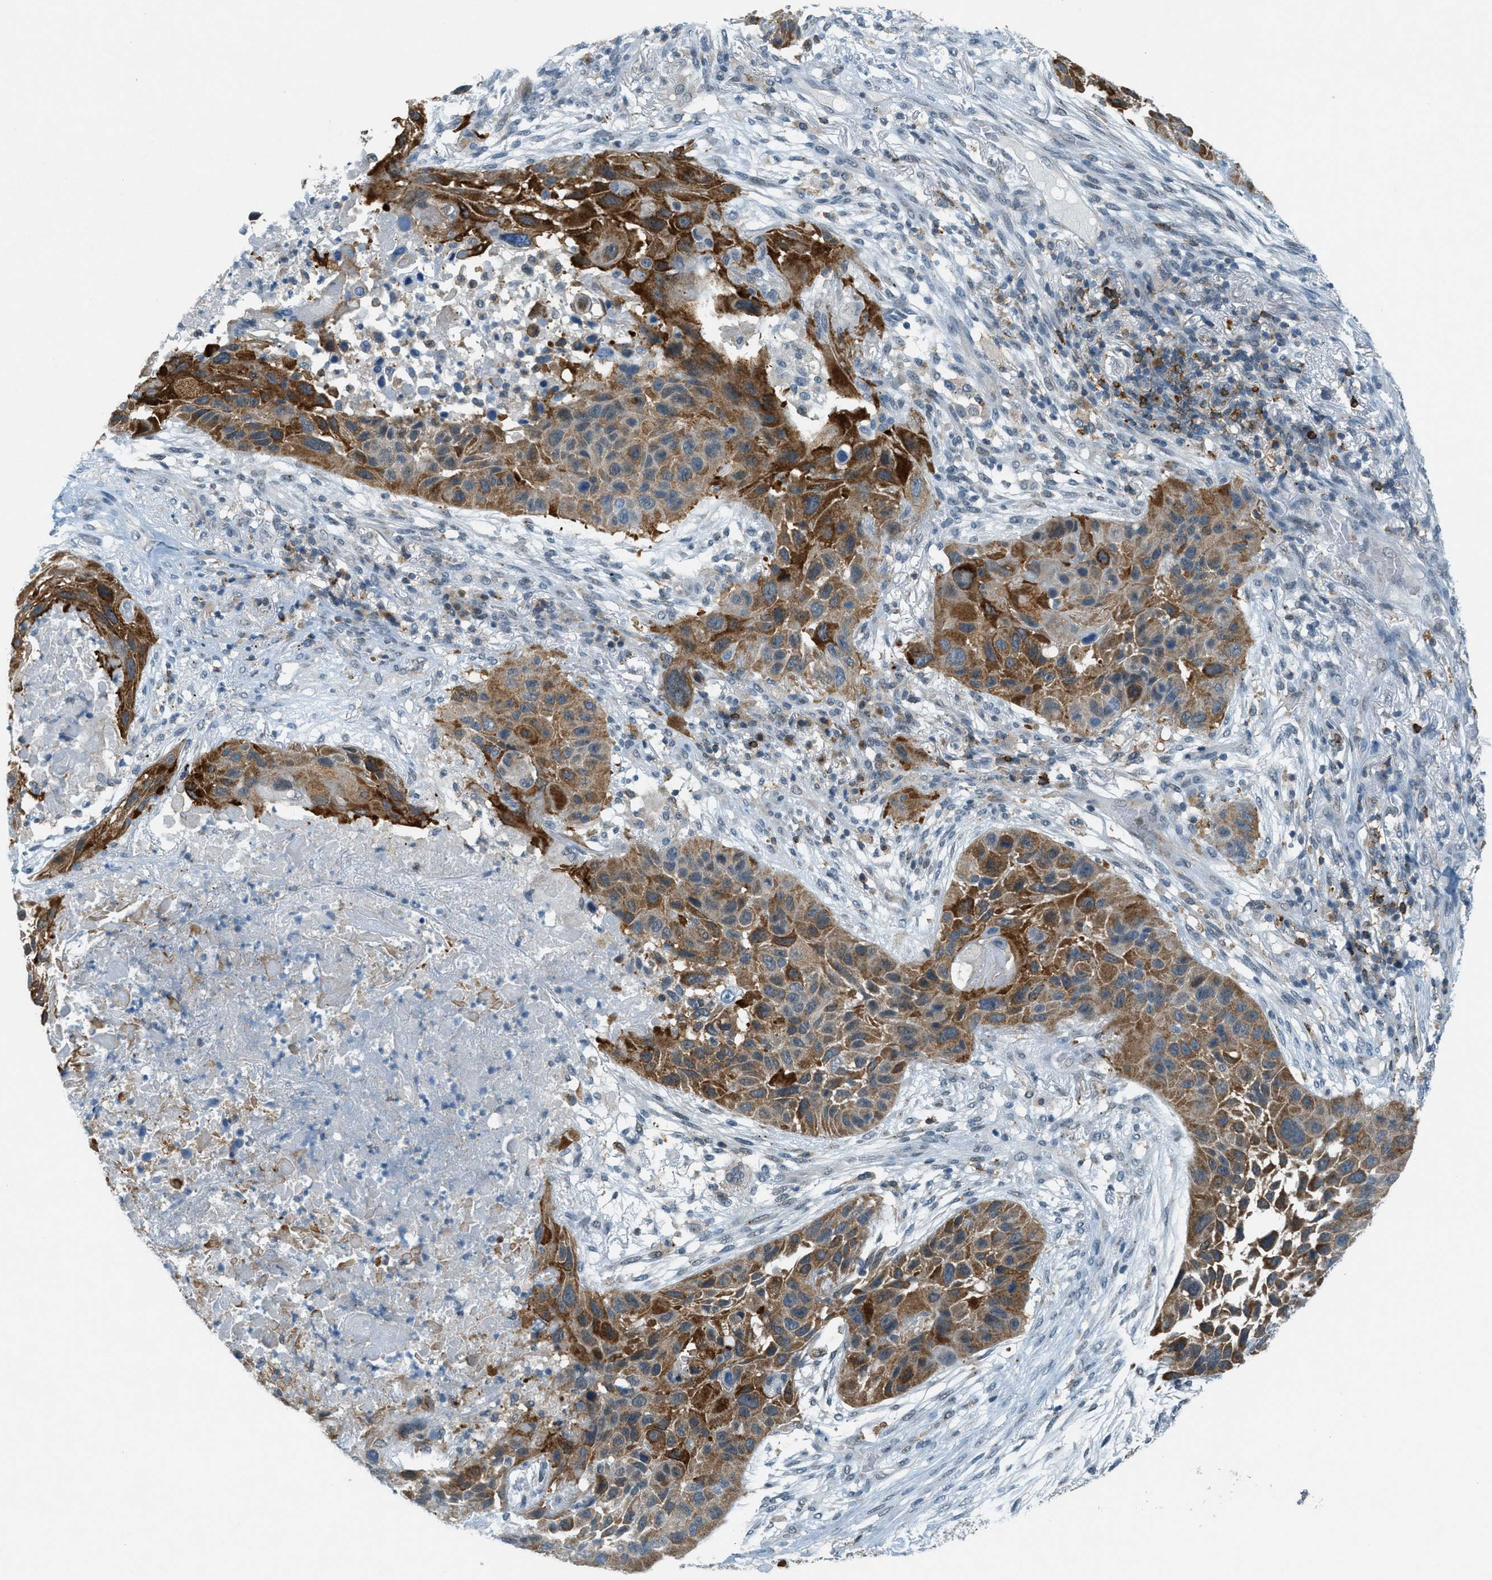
{"staining": {"intensity": "moderate", "quantity": ">75%", "location": "cytoplasmic/membranous"}, "tissue": "lung cancer", "cell_type": "Tumor cells", "image_type": "cancer", "snomed": [{"axis": "morphology", "description": "Squamous cell carcinoma, NOS"}, {"axis": "topography", "description": "Lung"}], "caption": "Moderate cytoplasmic/membranous protein staining is present in approximately >75% of tumor cells in squamous cell carcinoma (lung). (DAB = brown stain, brightfield microscopy at high magnification).", "gene": "FYN", "patient": {"sex": "male", "age": 57}}